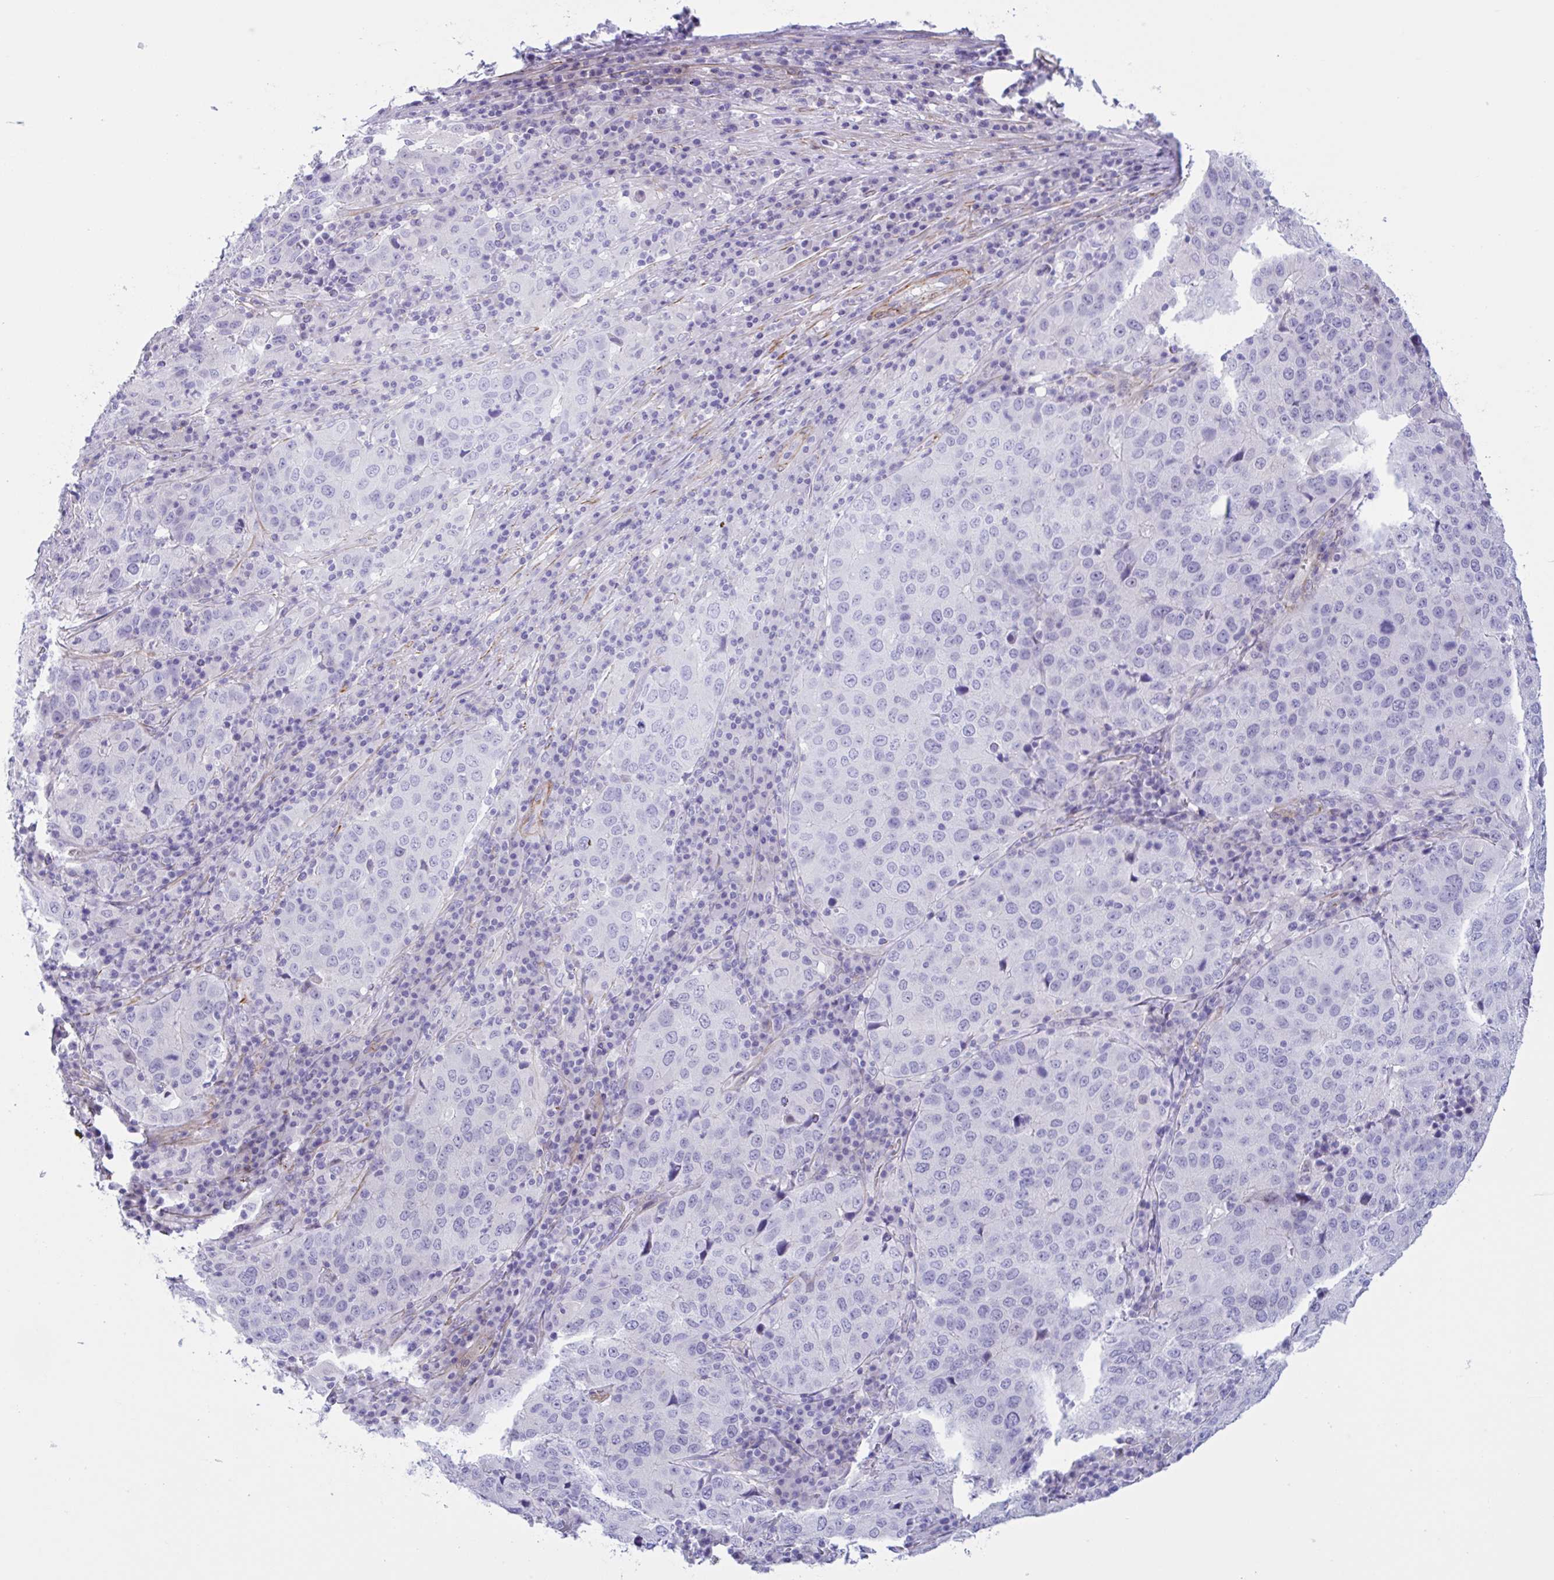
{"staining": {"intensity": "negative", "quantity": "none", "location": "none"}, "tissue": "stomach cancer", "cell_type": "Tumor cells", "image_type": "cancer", "snomed": [{"axis": "morphology", "description": "Adenocarcinoma, NOS"}, {"axis": "topography", "description": "Stomach"}], "caption": "Micrograph shows no protein expression in tumor cells of stomach cancer tissue.", "gene": "AHCYL2", "patient": {"sex": "male", "age": 71}}